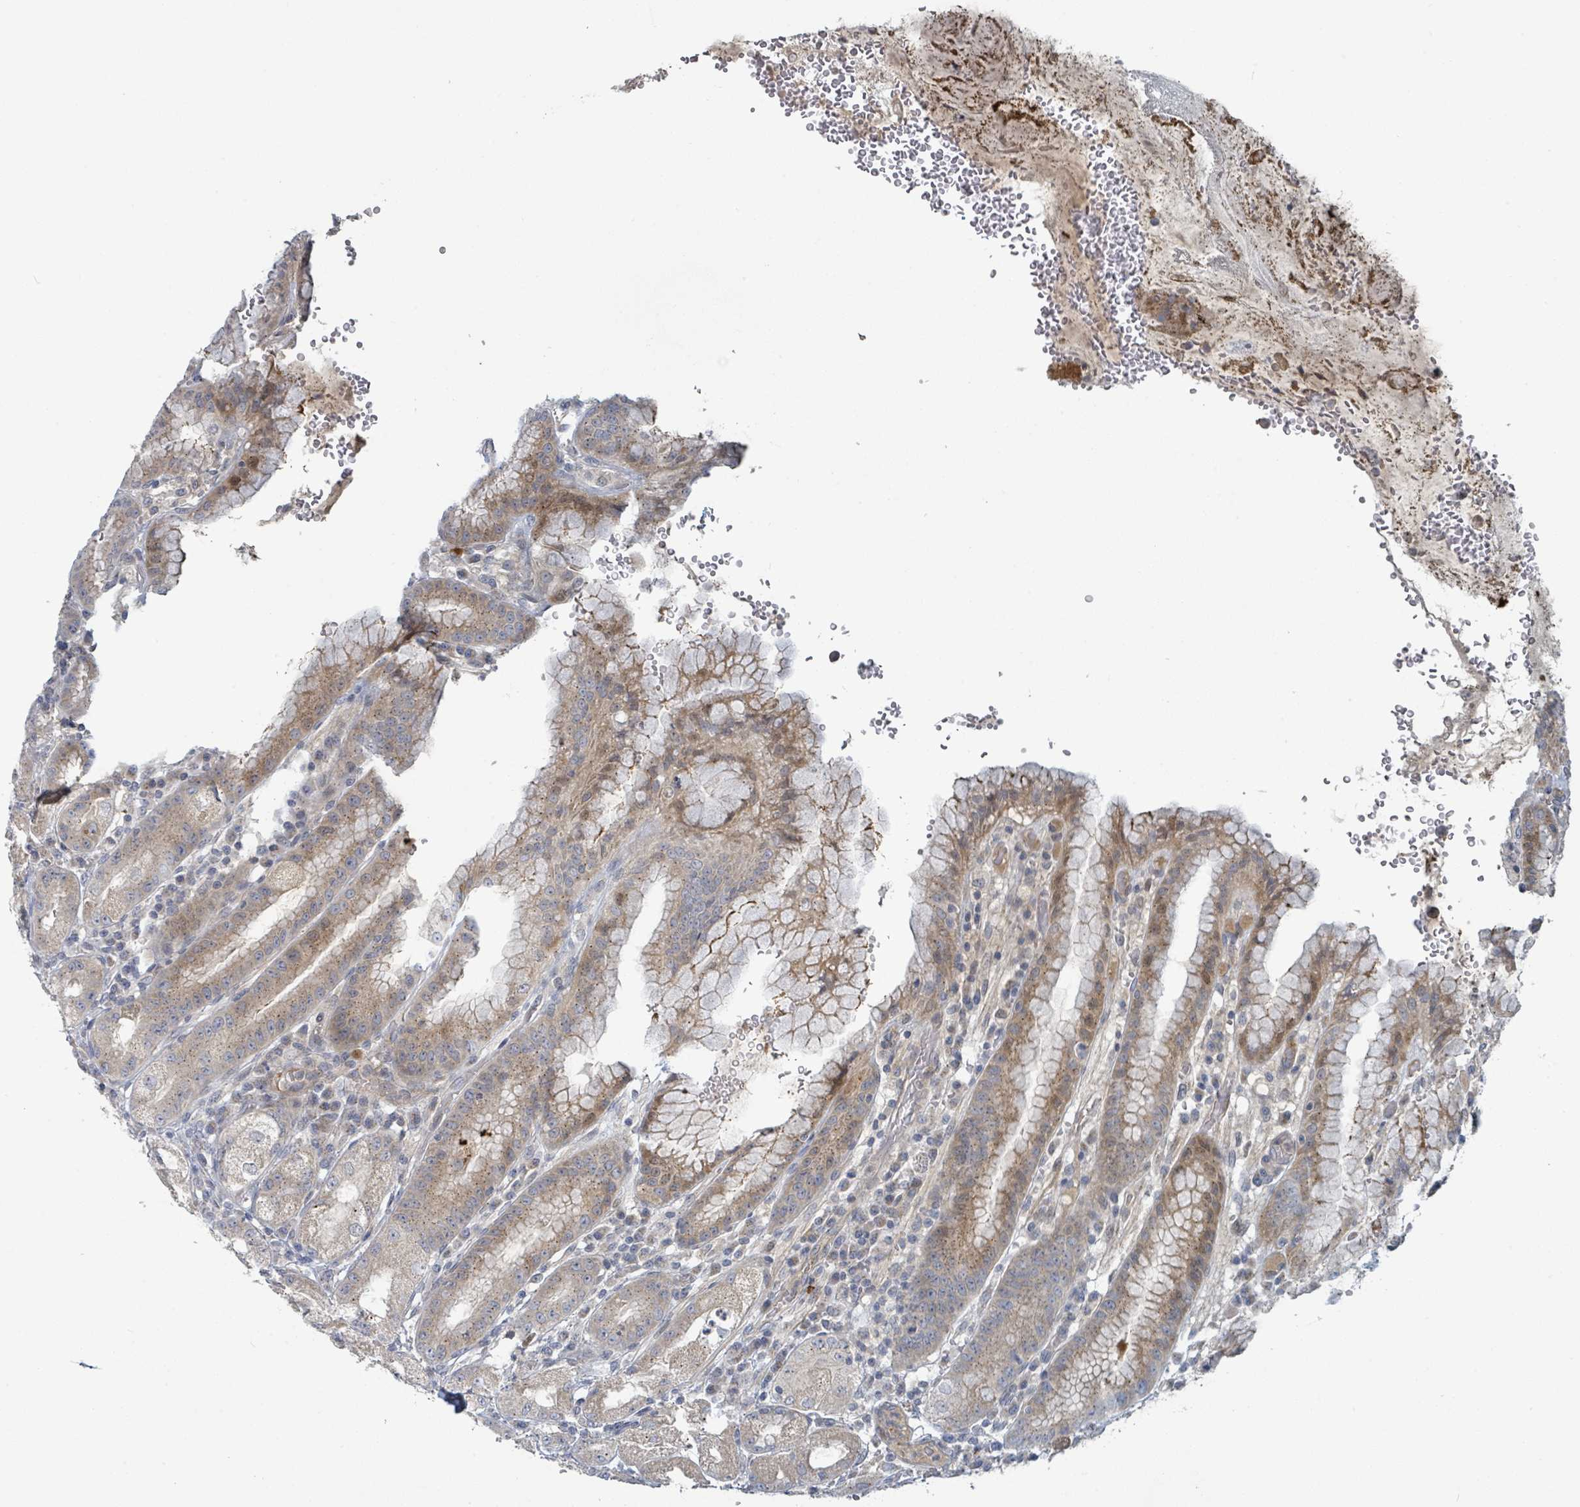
{"staining": {"intensity": "moderate", "quantity": ">75%", "location": "cytoplasmic/membranous"}, "tissue": "stomach", "cell_type": "Glandular cells", "image_type": "normal", "snomed": [{"axis": "morphology", "description": "Normal tissue, NOS"}, {"axis": "topography", "description": "Stomach, upper"}], "caption": "High-magnification brightfield microscopy of benign stomach stained with DAB (brown) and counterstained with hematoxylin (blue). glandular cells exhibit moderate cytoplasmic/membranous staining is present in approximately>75% of cells.", "gene": "COL5A3", "patient": {"sex": "male", "age": 52}}